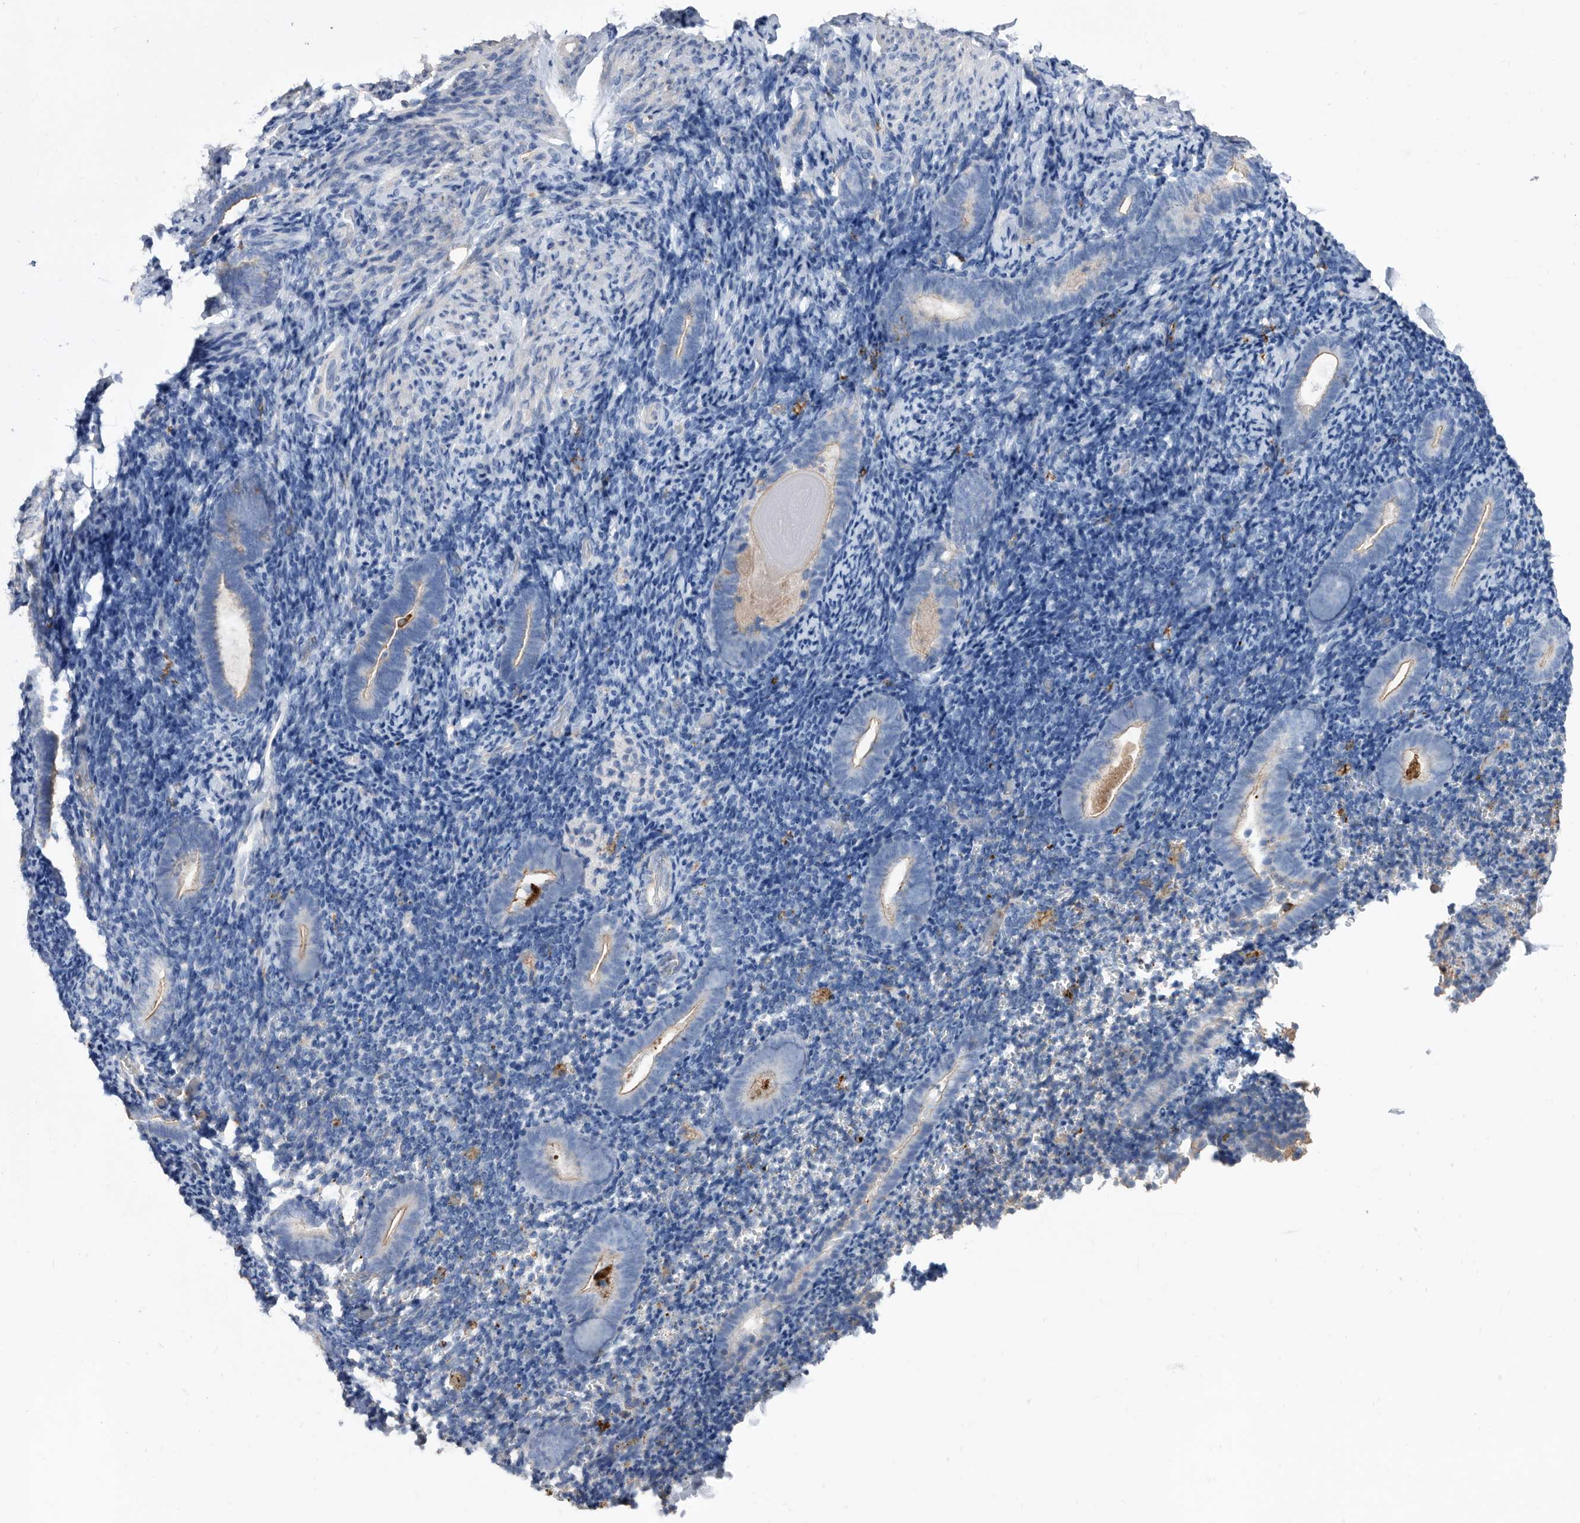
{"staining": {"intensity": "moderate", "quantity": "<25%", "location": "cytoplasmic/membranous"}, "tissue": "endometrium", "cell_type": "Cells in endometrial stroma", "image_type": "normal", "snomed": [{"axis": "morphology", "description": "Normal tissue, NOS"}, {"axis": "topography", "description": "Endometrium"}], "caption": "This photomicrograph shows IHC staining of unremarkable human endometrium, with low moderate cytoplasmic/membranous positivity in approximately <25% of cells in endometrial stroma.", "gene": "MS4A4A", "patient": {"sex": "female", "age": 51}}